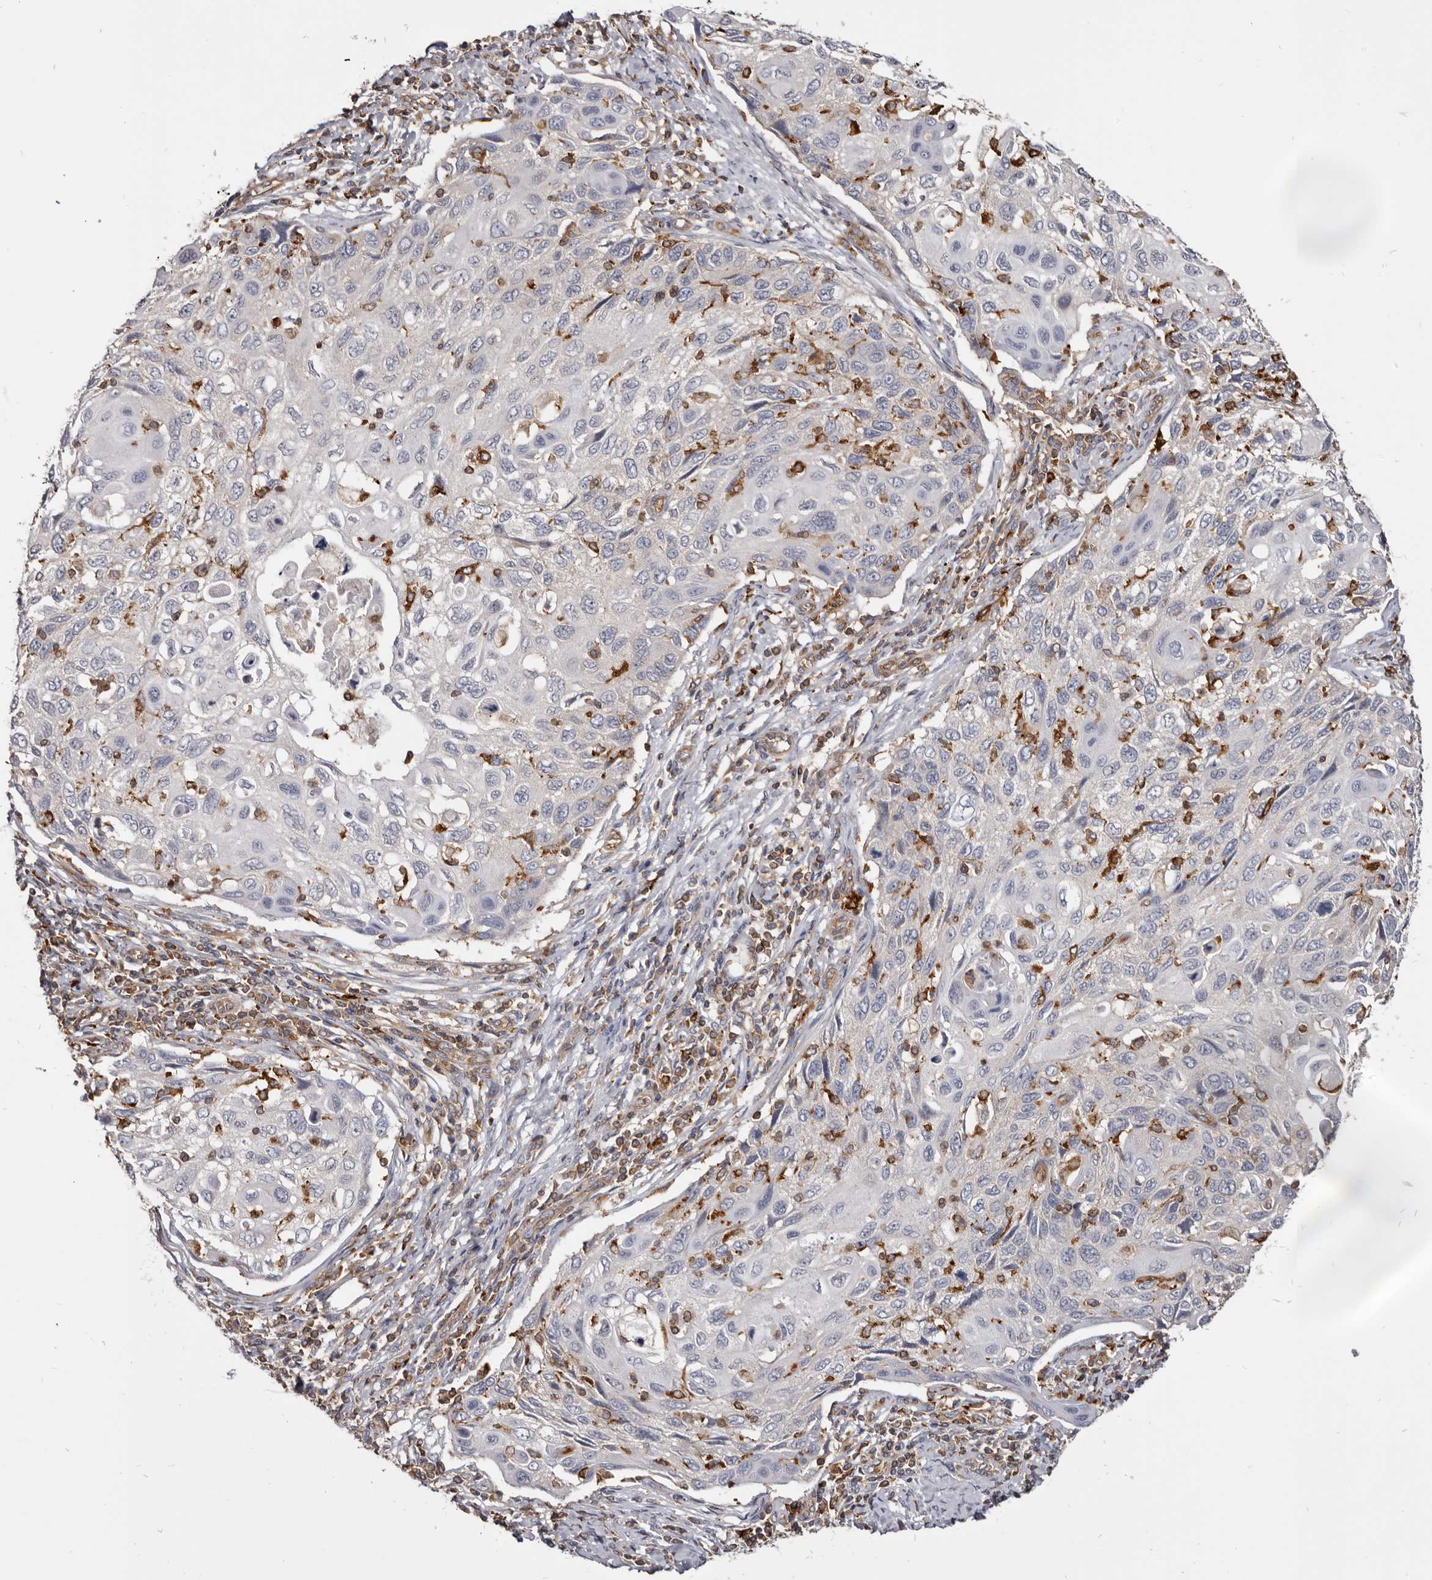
{"staining": {"intensity": "negative", "quantity": "none", "location": "none"}, "tissue": "cervical cancer", "cell_type": "Tumor cells", "image_type": "cancer", "snomed": [{"axis": "morphology", "description": "Squamous cell carcinoma, NOS"}, {"axis": "topography", "description": "Cervix"}], "caption": "An image of human cervical cancer (squamous cell carcinoma) is negative for staining in tumor cells.", "gene": "CBL", "patient": {"sex": "female", "age": 70}}